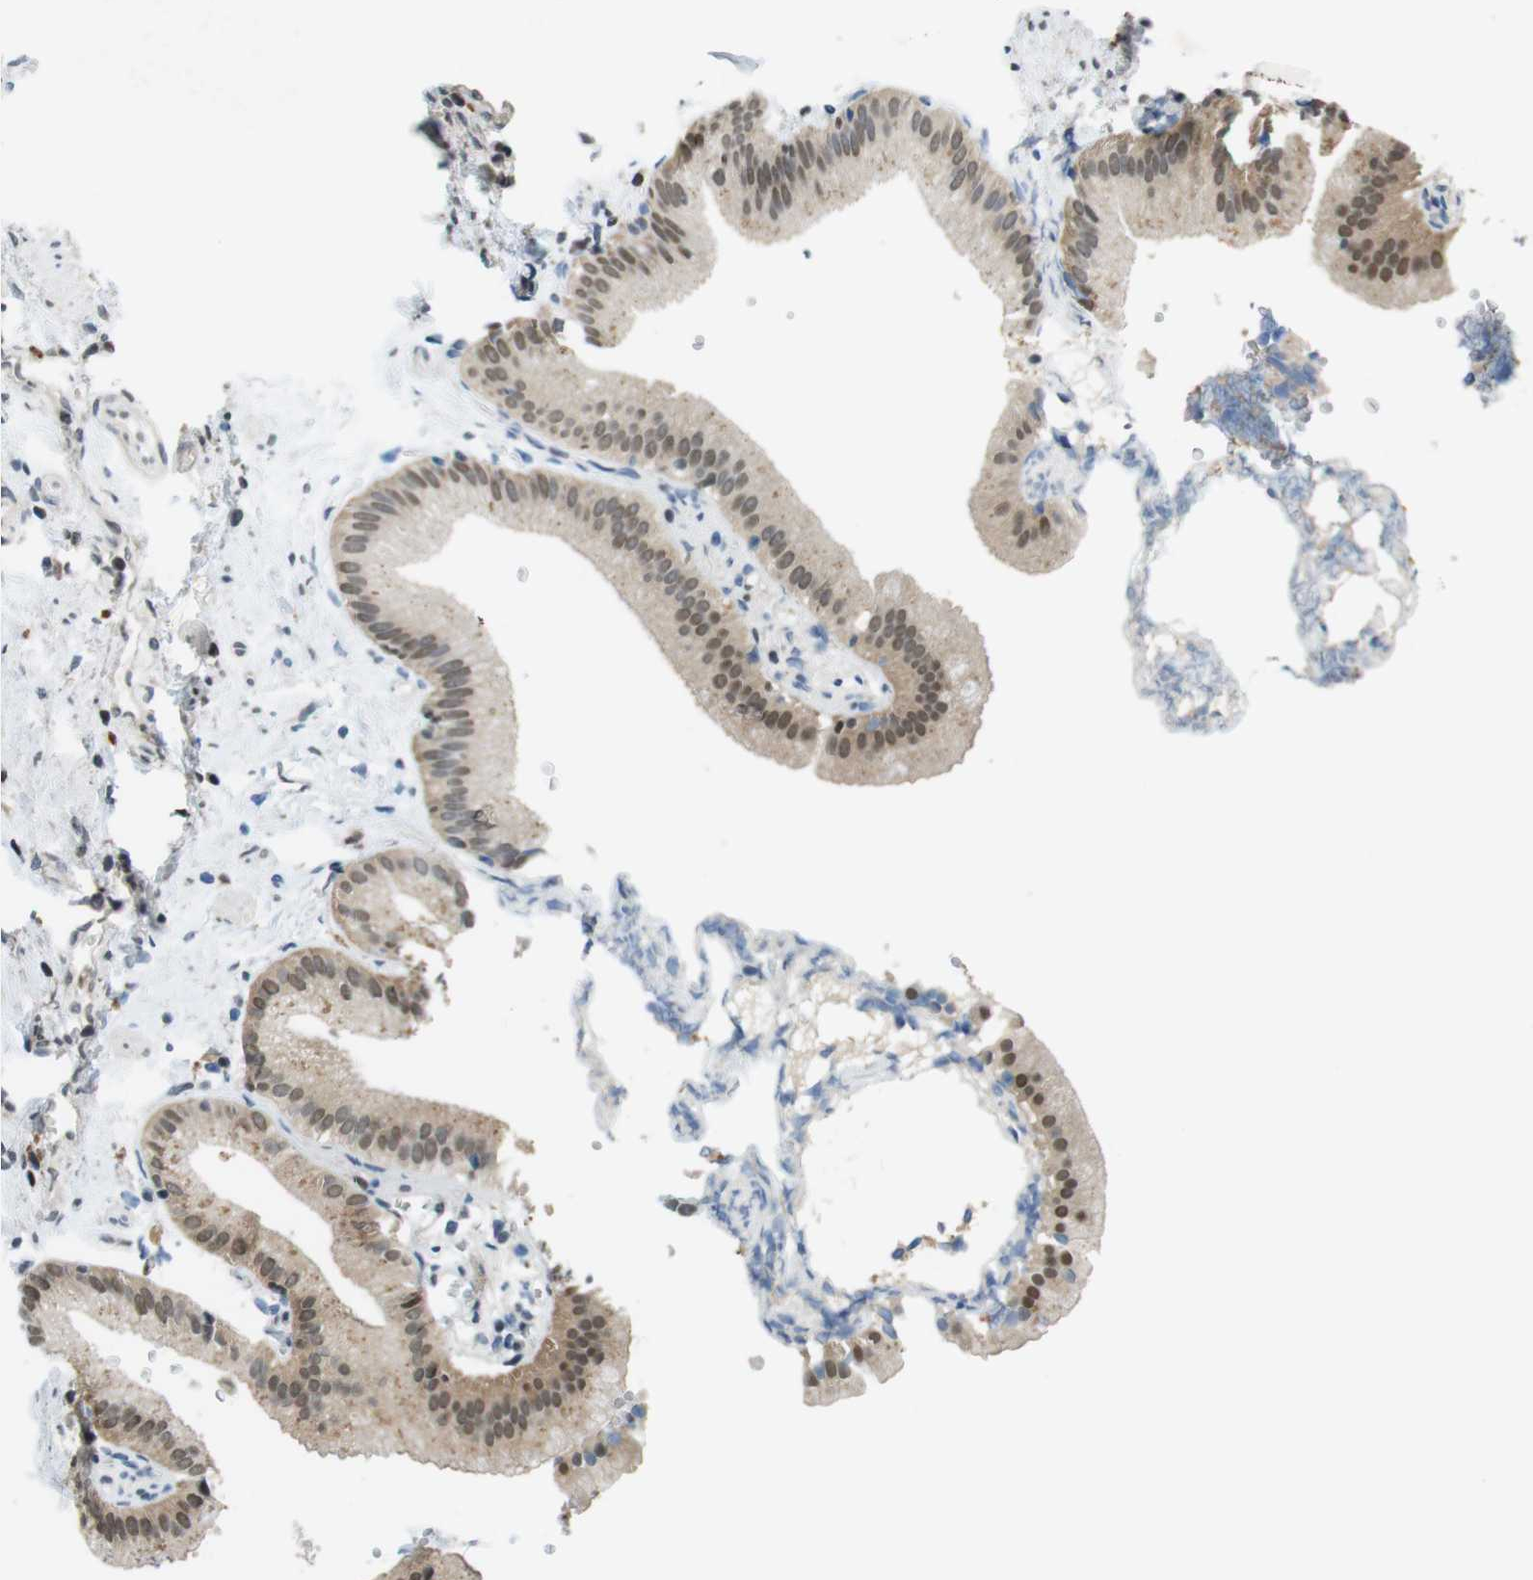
{"staining": {"intensity": "moderate", "quantity": ">75%", "location": "nuclear"}, "tissue": "gallbladder", "cell_type": "Glandular cells", "image_type": "normal", "snomed": [{"axis": "morphology", "description": "Normal tissue, NOS"}, {"axis": "topography", "description": "Gallbladder"}], "caption": "A brown stain labels moderate nuclear positivity of a protein in glandular cells of benign human gallbladder. The staining was performed using DAB (3,3'-diaminobenzidine), with brown indicating positive protein expression. Nuclei are stained blue with hematoxylin.", "gene": "NEK4", "patient": {"sex": "male", "age": 55}}